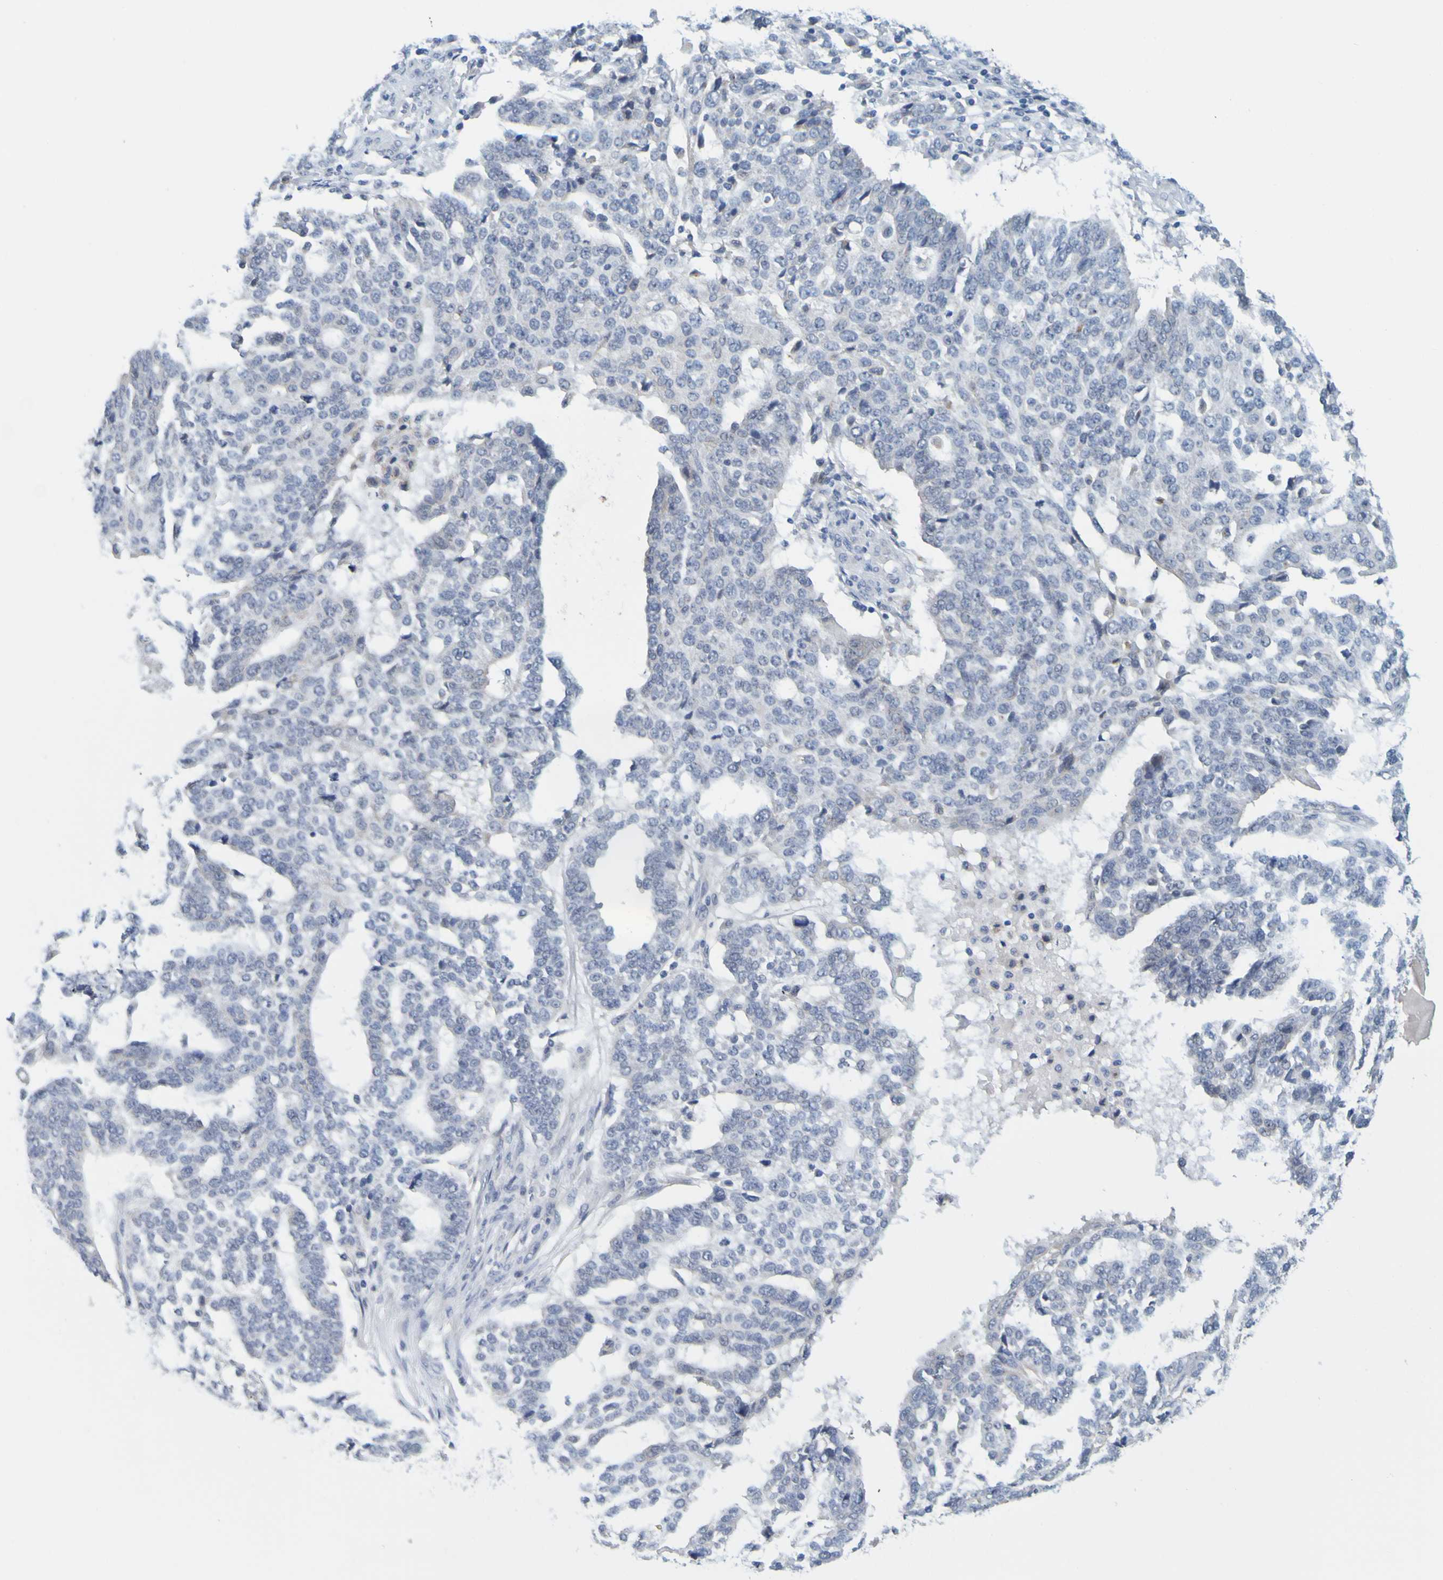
{"staining": {"intensity": "negative", "quantity": "none", "location": "none"}, "tissue": "ovarian cancer", "cell_type": "Tumor cells", "image_type": "cancer", "snomed": [{"axis": "morphology", "description": "Cystadenocarcinoma, serous, NOS"}, {"axis": "topography", "description": "Ovary"}], "caption": "An IHC histopathology image of ovarian serous cystadenocarcinoma is shown. There is no staining in tumor cells of ovarian serous cystadenocarcinoma.", "gene": "ENDOU", "patient": {"sex": "female", "age": 59}}